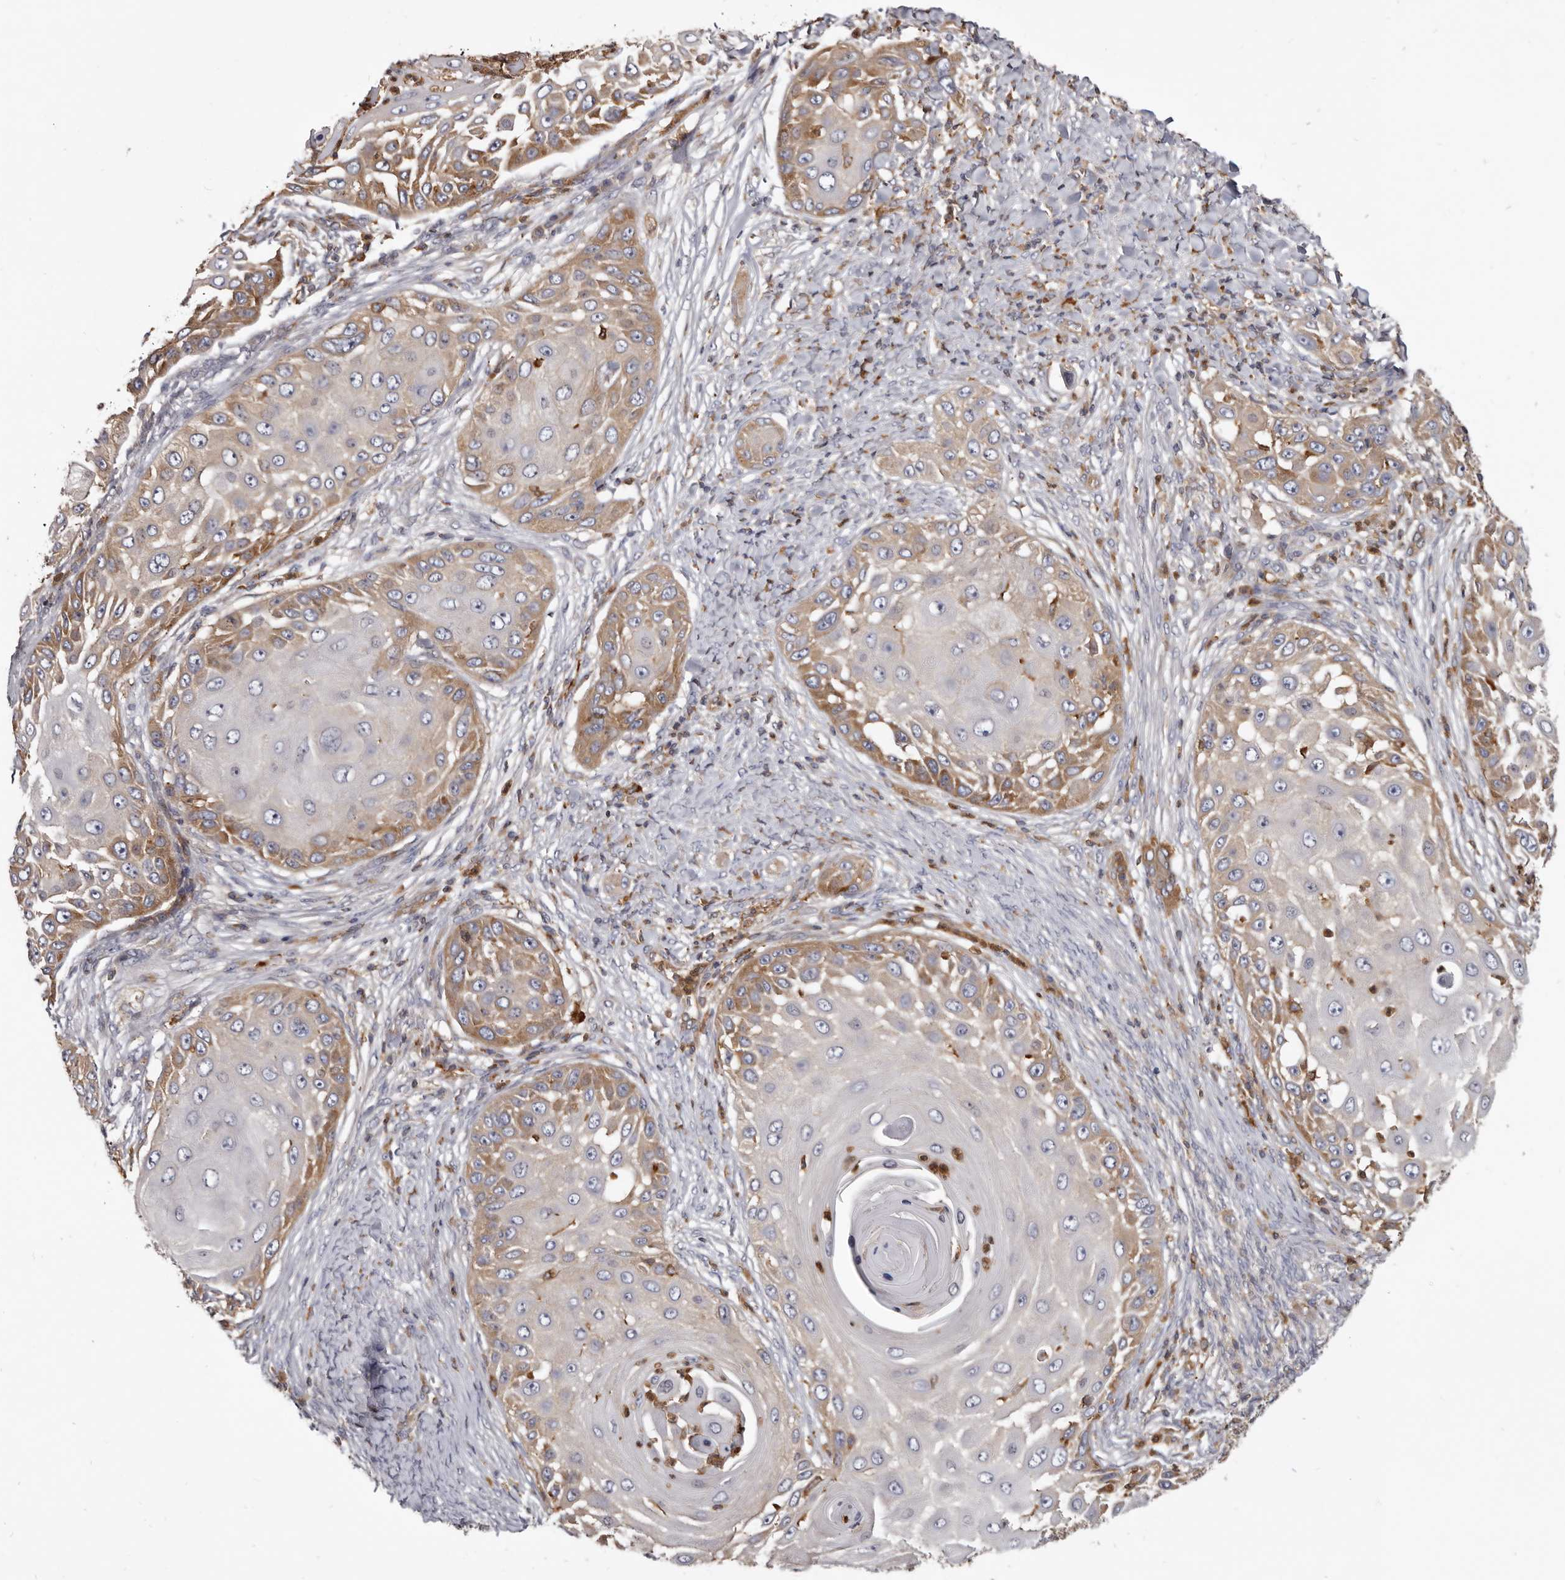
{"staining": {"intensity": "moderate", "quantity": "25%-75%", "location": "cytoplasmic/membranous"}, "tissue": "skin cancer", "cell_type": "Tumor cells", "image_type": "cancer", "snomed": [{"axis": "morphology", "description": "Squamous cell carcinoma, NOS"}, {"axis": "topography", "description": "Skin"}], "caption": "Squamous cell carcinoma (skin) stained for a protein displays moderate cytoplasmic/membranous positivity in tumor cells.", "gene": "CBL", "patient": {"sex": "female", "age": 44}}